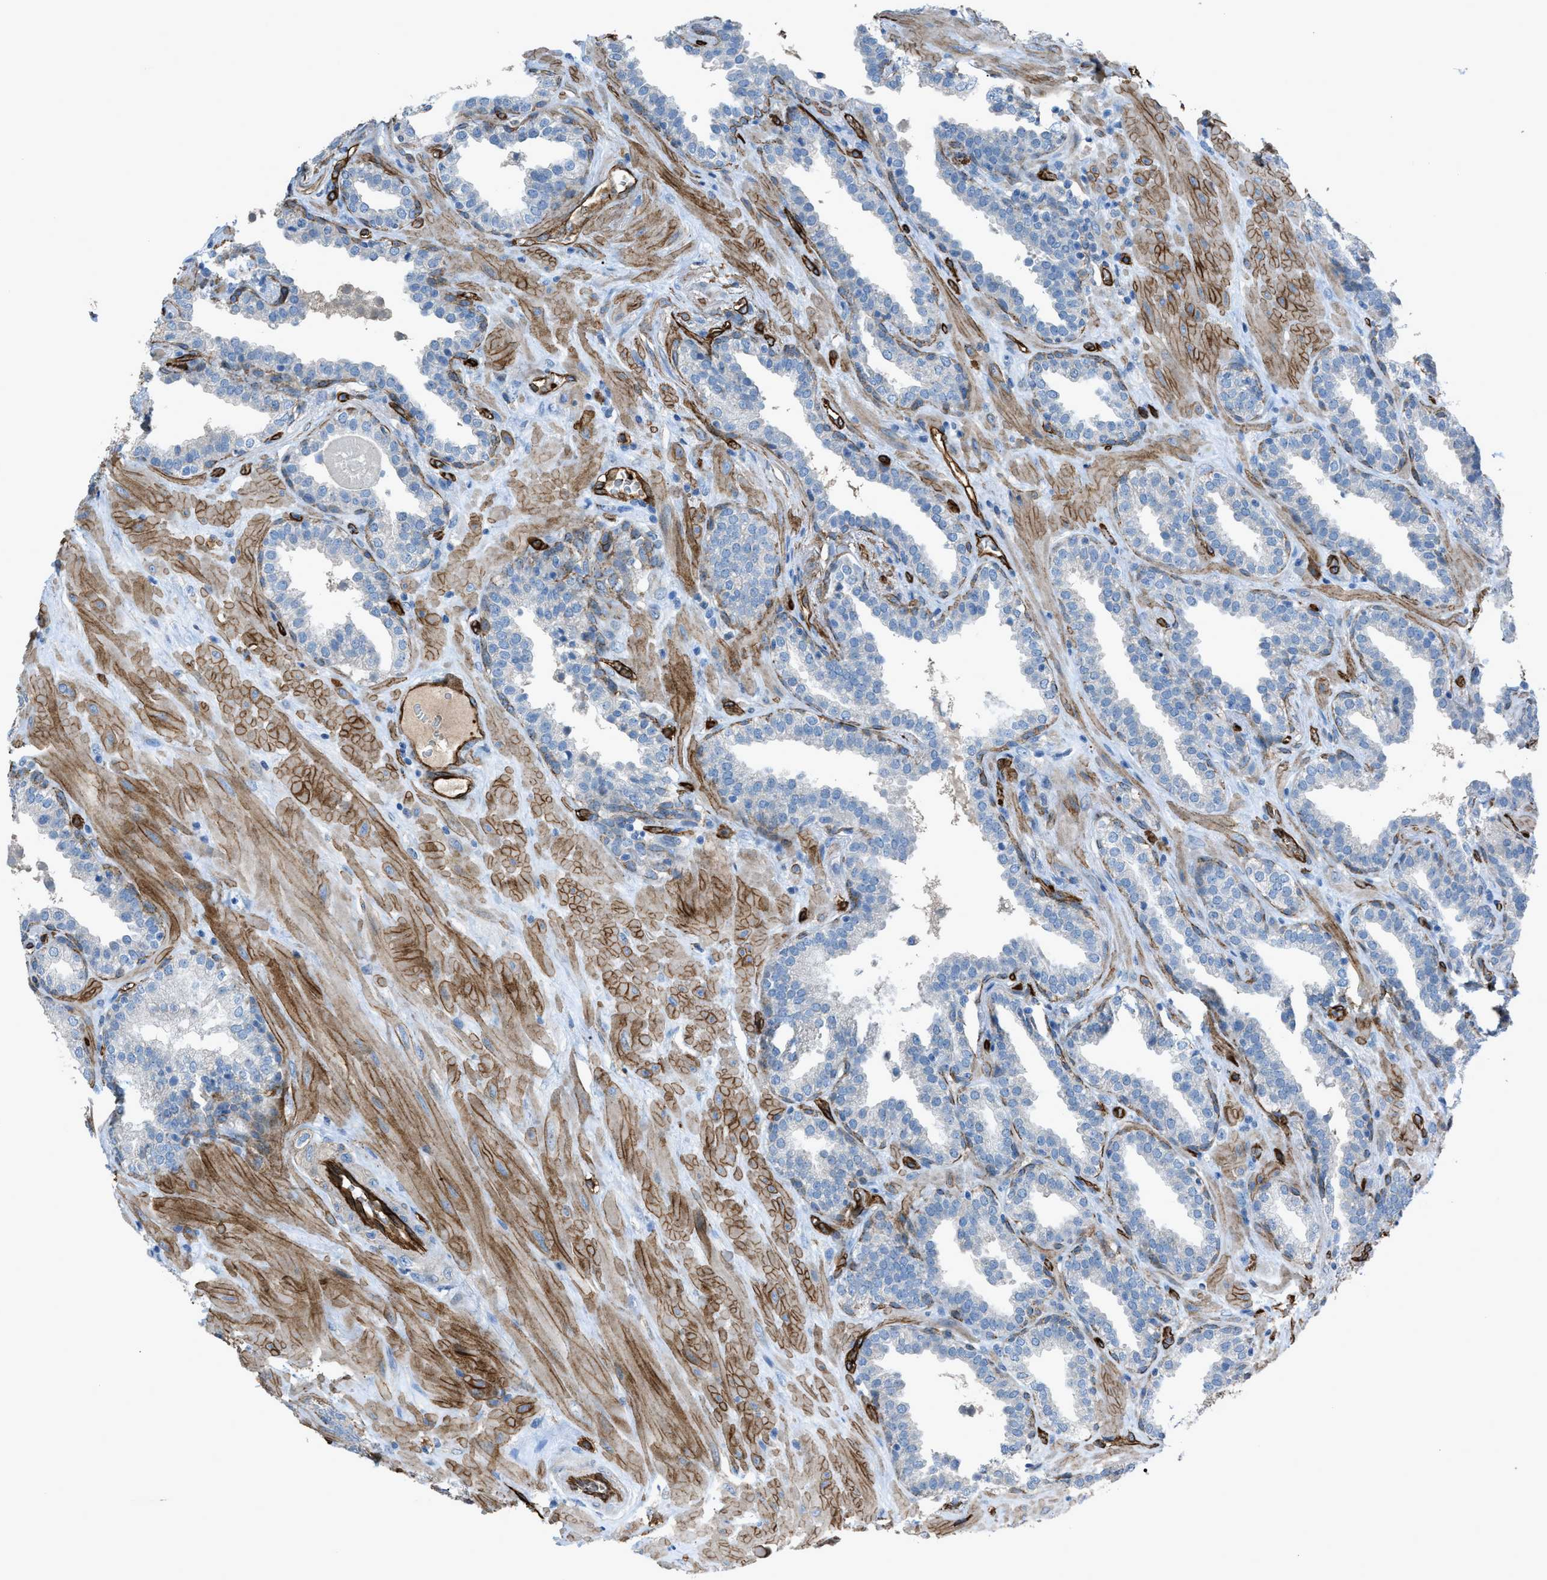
{"staining": {"intensity": "negative", "quantity": "none", "location": "none"}, "tissue": "prostate", "cell_type": "Glandular cells", "image_type": "normal", "snomed": [{"axis": "morphology", "description": "Normal tissue, NOS"}, {"axis": "topography", "description": "Prostate"}], "caption": "DAB immunohistochemical staining of benign prostate reveals no significant positivity in glandular cells.", "gene": "SLC22A15", "patient": {"sex": "male", "age": 51}}